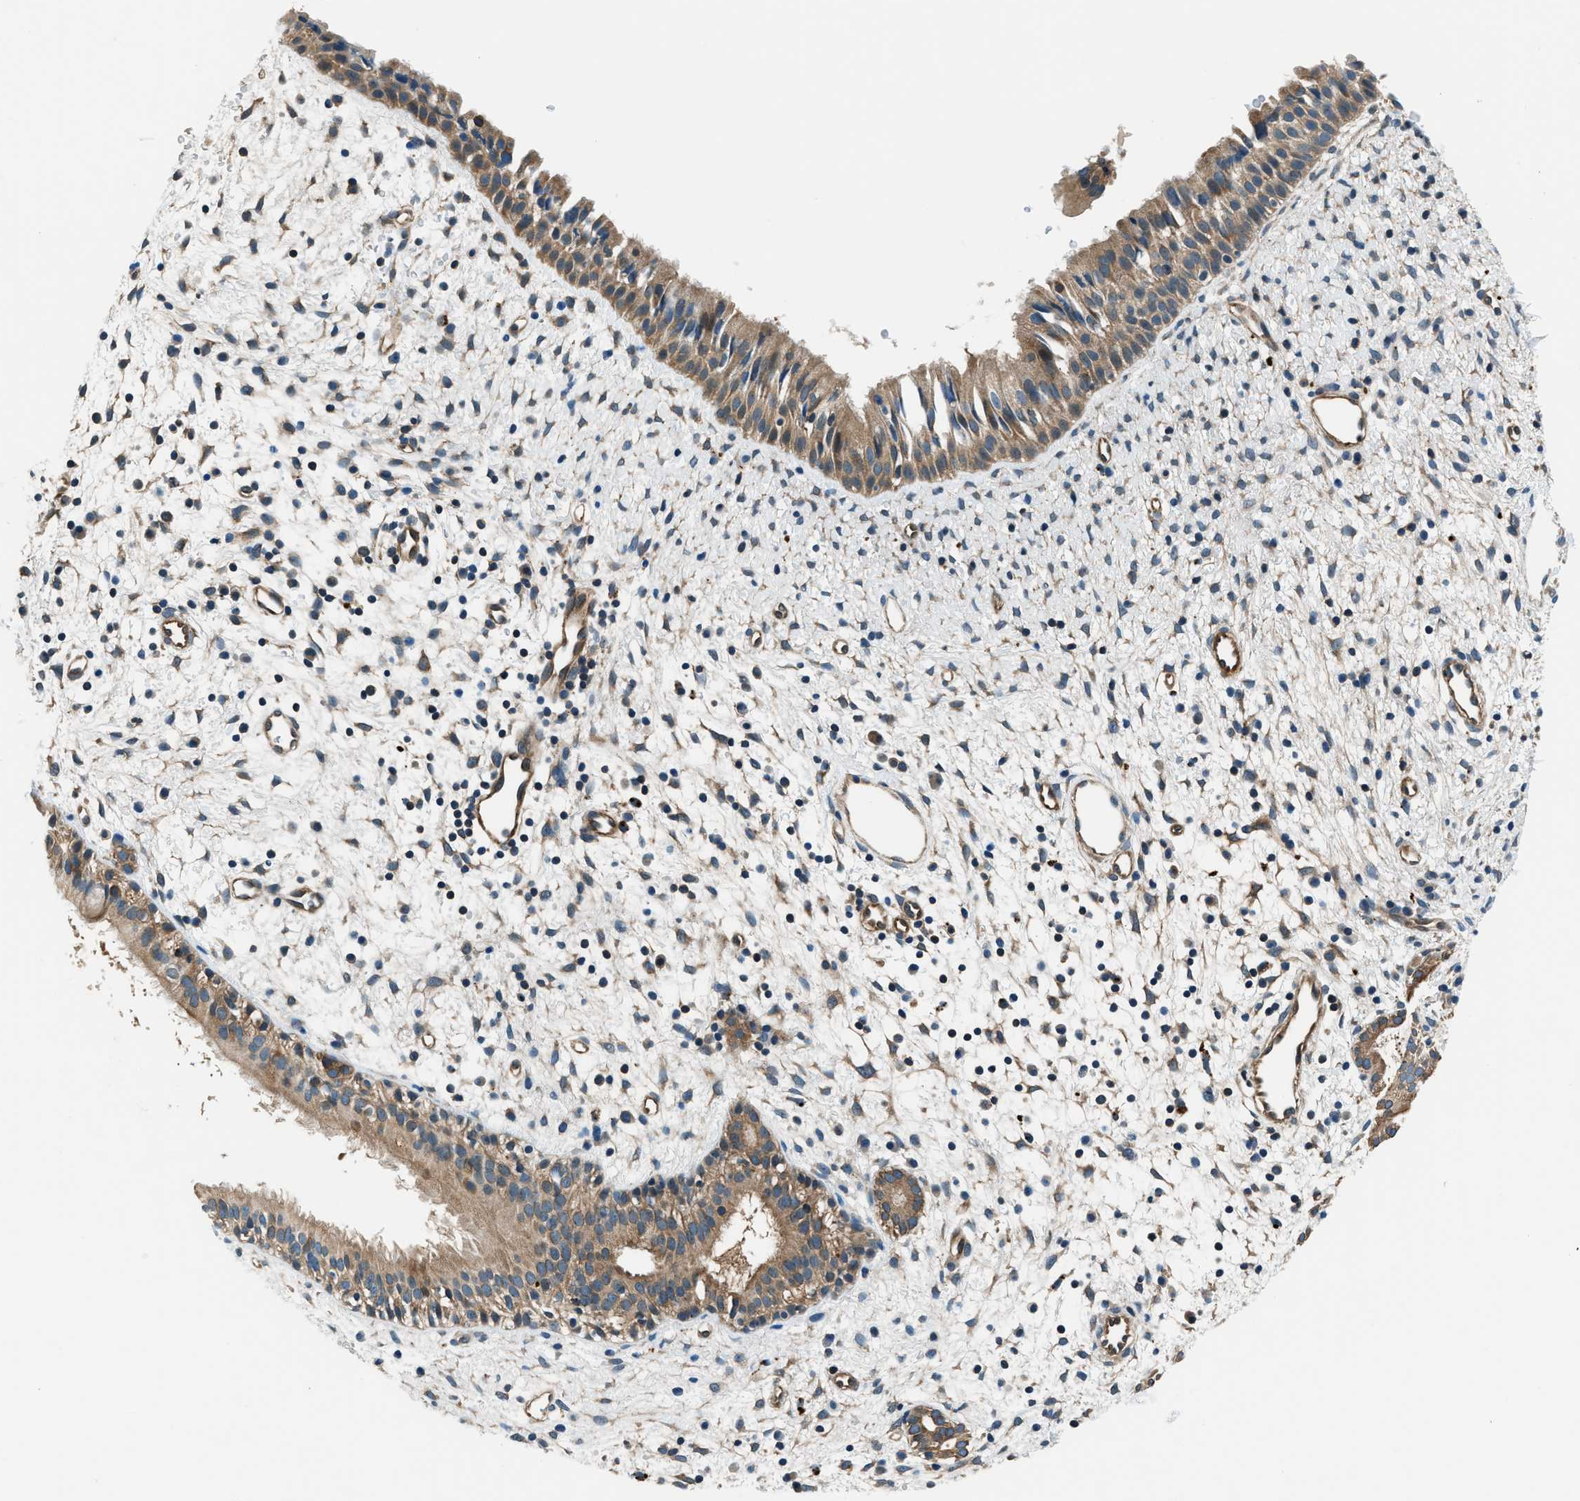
{"staining": {"intensity": "moderate", "quantity": ">75%", "location": "cytoplasmic/membranous"}, "tissue": "nasopharynx", "cell_type": "Respiratory epithelial cells", "image_type": "normal", "snomed": [{"axis": "morphology", "description": "Normal tissue, NOS"}, {"axis": "topography", "description": "Nasopharynx"}], "caption": "Immunohistochemistry image of benign nasopharynx: nasopharynx stained using immunohistochemistry (IHC) shows medium levels of moderate protein expression localized specifically in the cytoplasmic/membranous of respiratory epithelial cells, appearing as a cytoplasmic/membranous brown color.", "gene": "SLC19A2", "patient": {"sex": "male", "age": 22}}